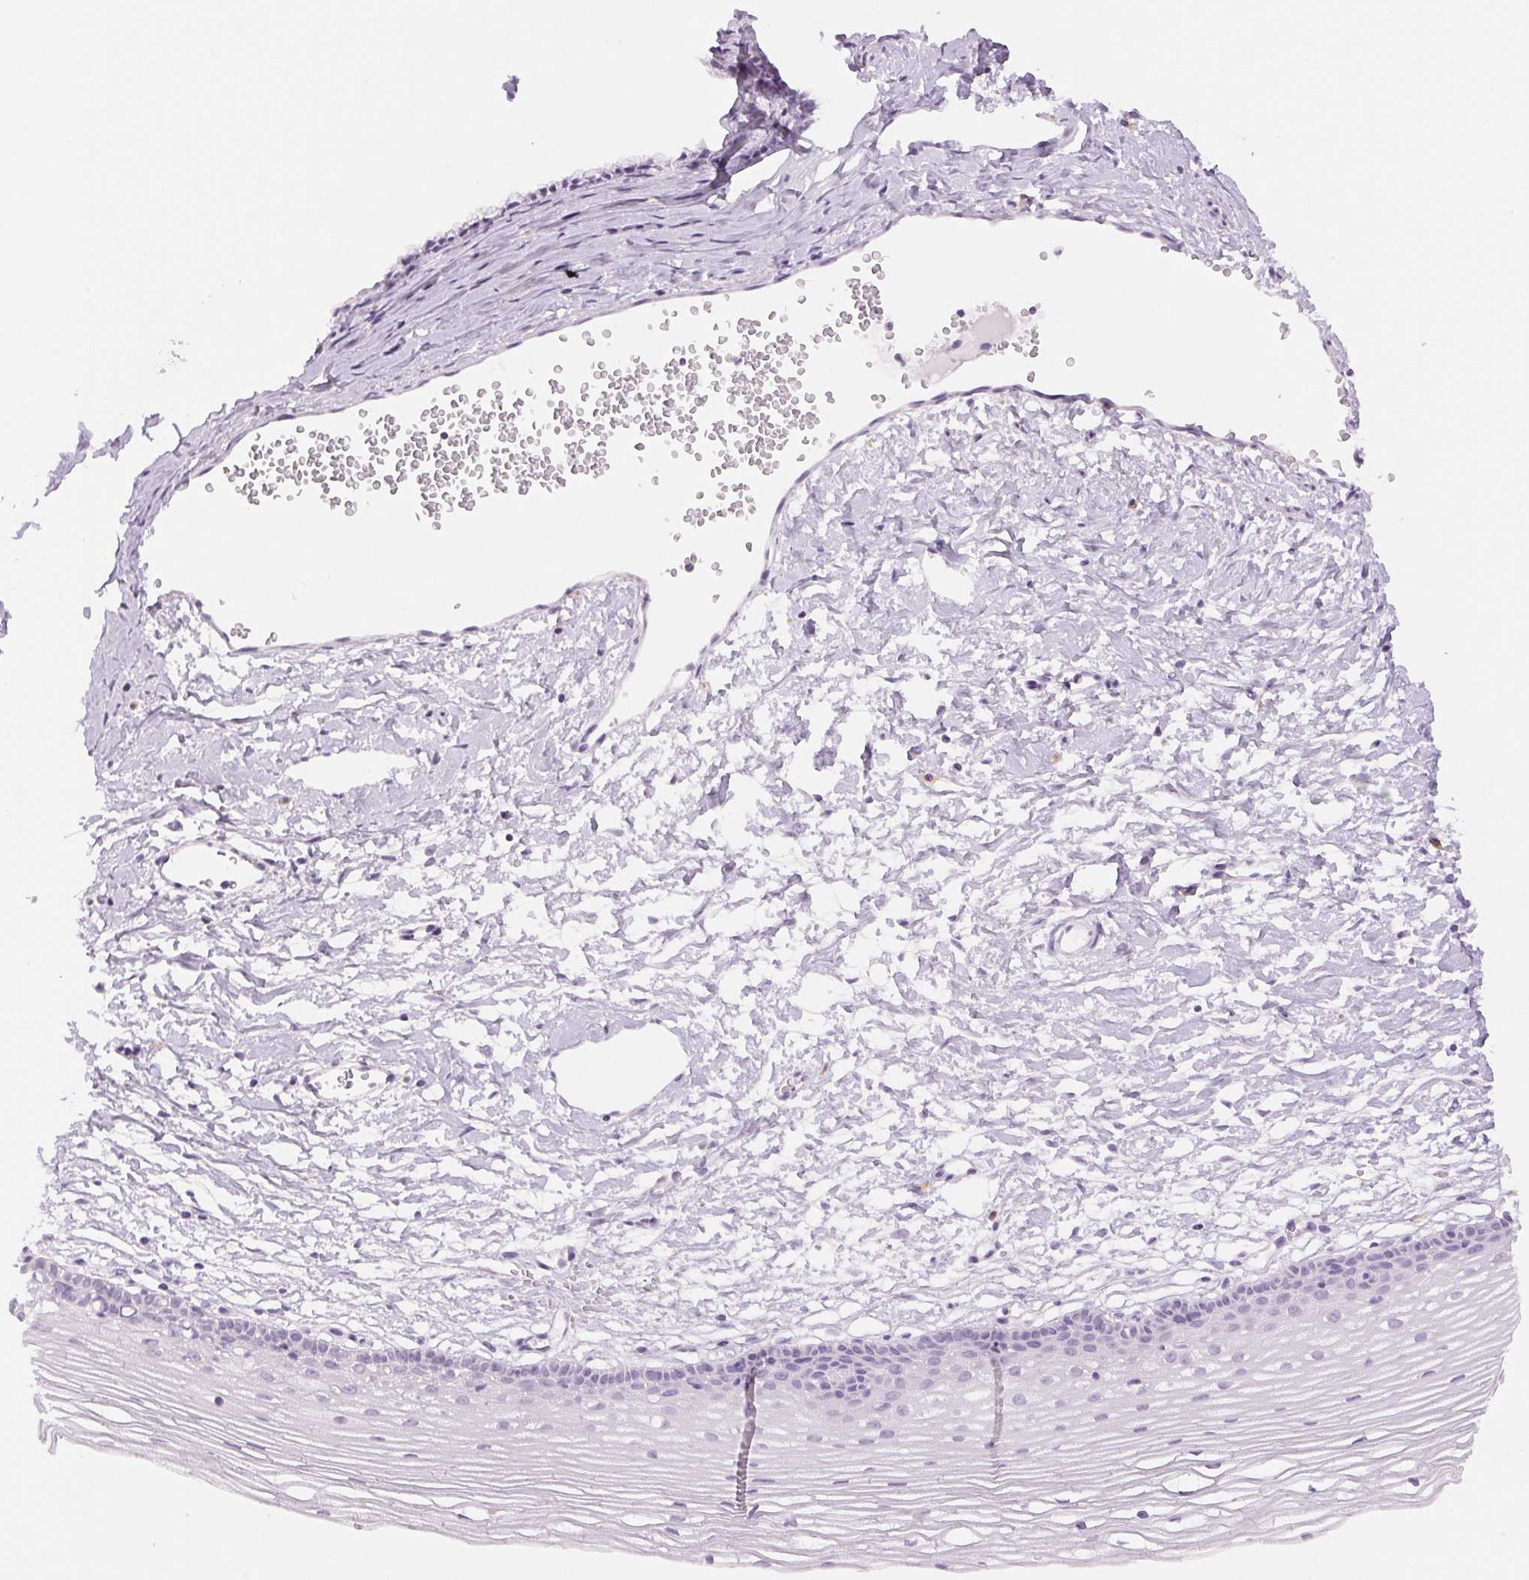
{"staining": {"intensity": "negative", "quantity": "none", "location": "none"}, "tissue": "cervix", "cell_type": "Squamous epithelial cells", "image_type": "normal", "snomed": [{"axis": "morphology", "description": "Normal tissue, NOS"}, {"axis": "topography", "description": "Cervix"}], "caption": "Benign cervix was stained to show a protein in brown. There is no significant expression in squamous epithelial cells. (DAB immunohistochemistry (IHC) visualized using brightfield microscopy, high magnification).", "gene": "SLC5A2", "patient": {"sex": "female", "age": 40}}